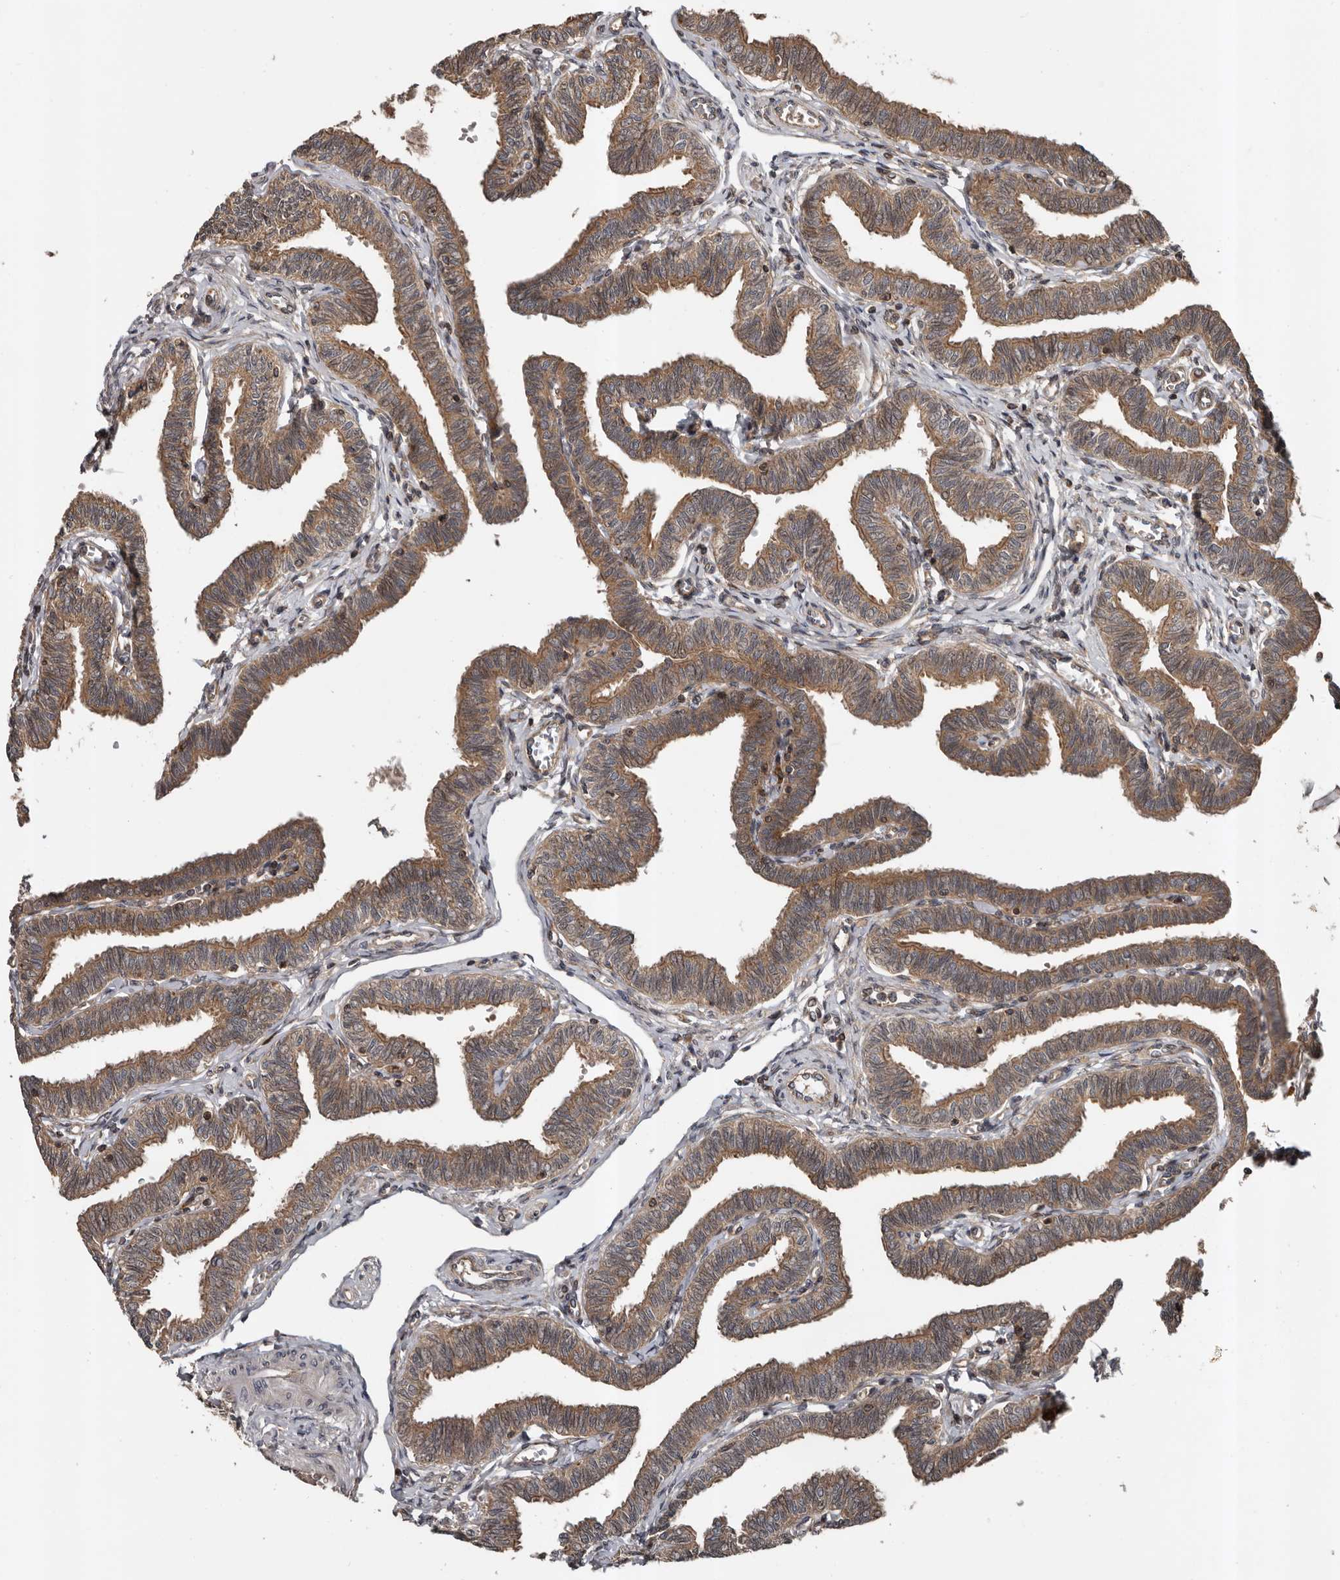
{"staining": {"intensity": "moderate", "quantity": ">75%", "location": "cytoplasmic/membranous,nuclear"}, "tissue": "fallopian tube", "cell_type": "Glandular cells", "image_type": "normal", "snomed": [{"axis": "morphology", "description": "Normal tissue, NOS"}, {"axis": "topography", "description": "Fallopian tube"}, {"axis": "topography", "description": "Ovary"}], "caption": "Immunohistochemistry of normal fallopian tube exhibits medium levels of moderate cytoplasmic/membranous,nuclear staining in approximately >75% of glandular cells. (IHC, brightfield microscopy, high magnification).", "gene": "CCDC190", "patient": {"sex": "female", "age": 23}}